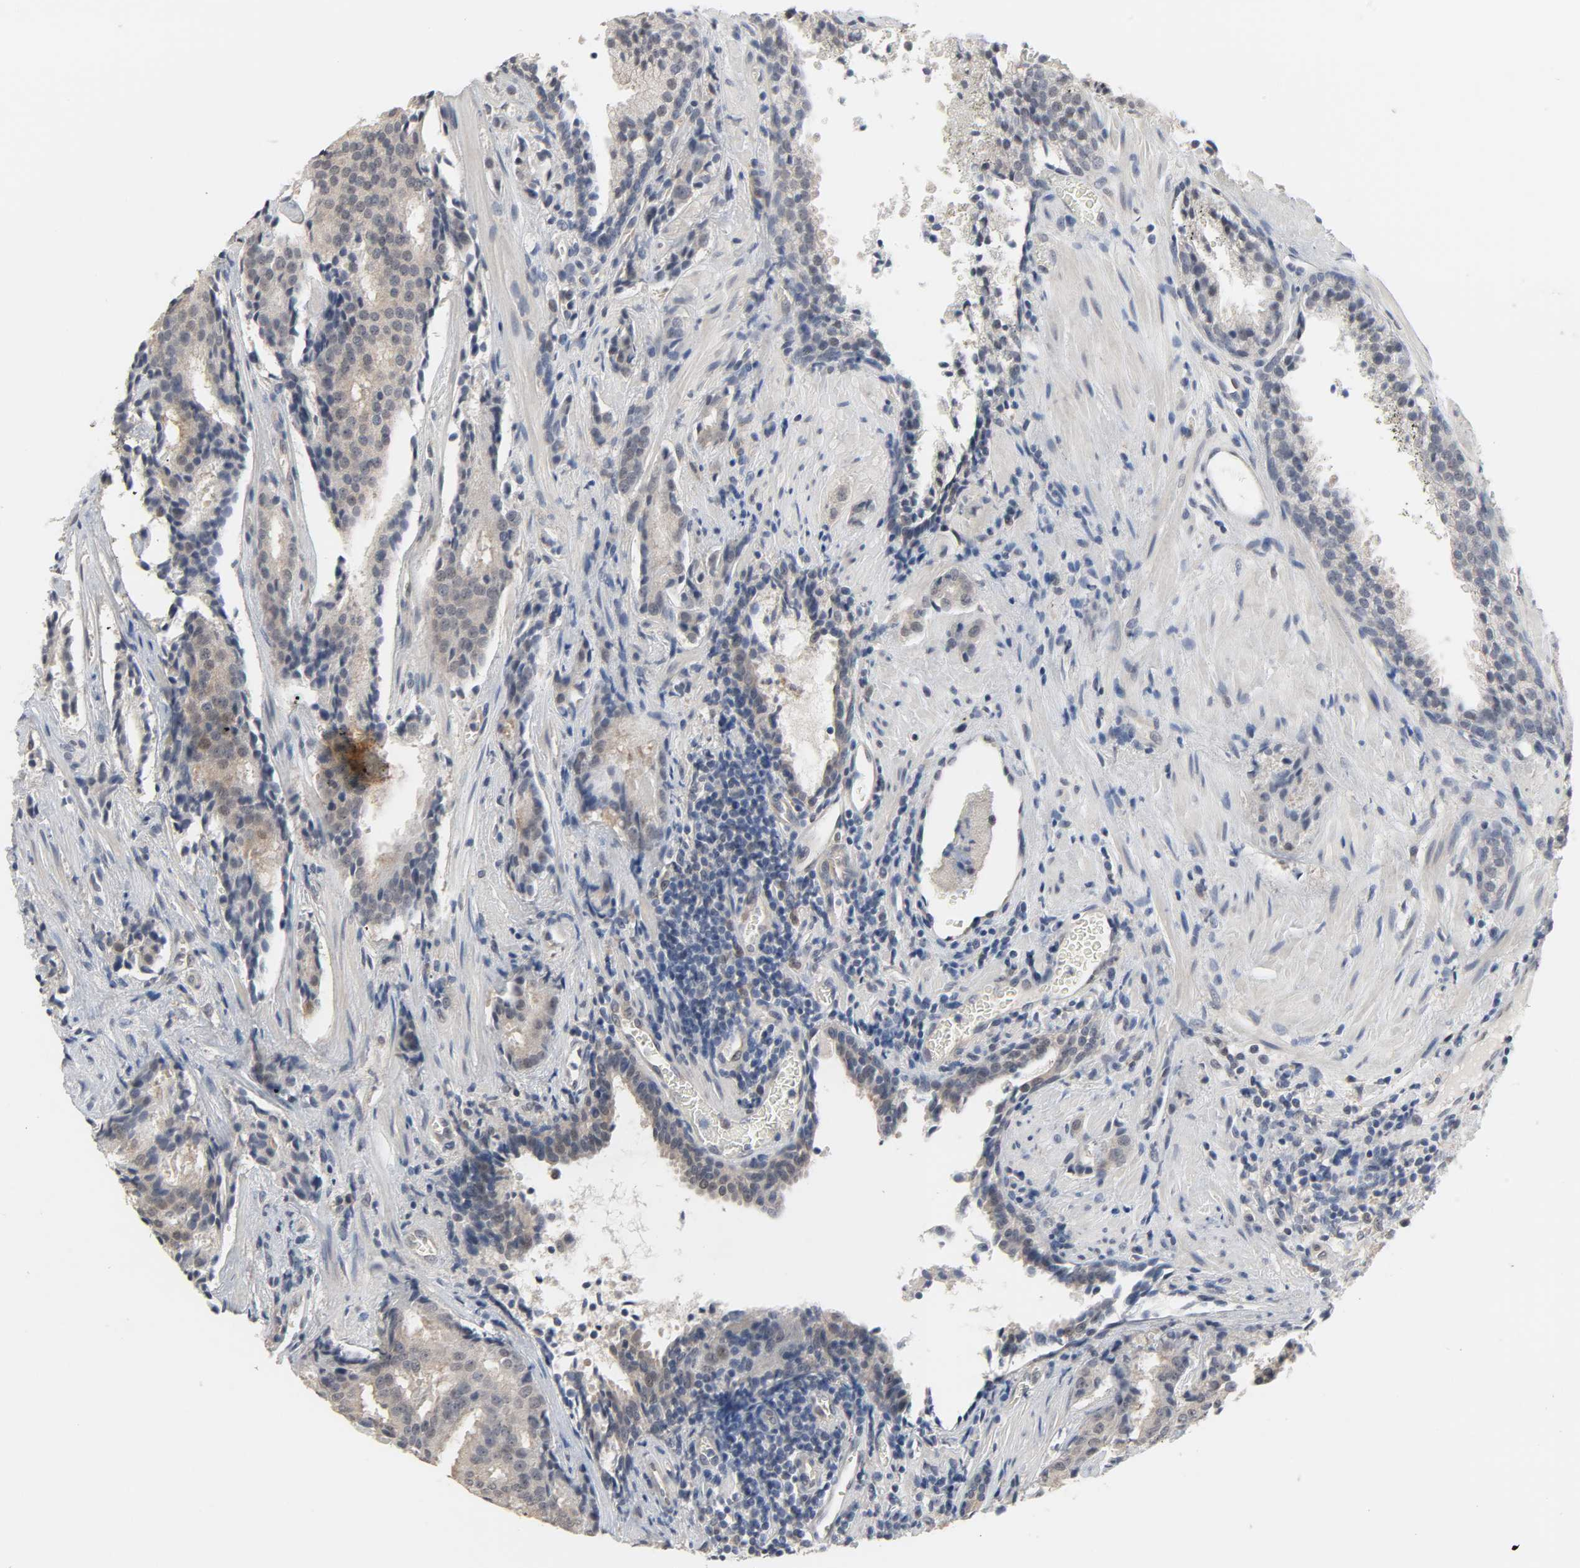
{"staining": {"intensity": "weak", "quantity": "25%-75%", "location": "cytoplasmic/membranous"}, "tissue": "prostate cancer", "cell_type": "Tumor cells", "image_type": "cancer", "snomed": [{"axis": "morphology", "description": "Adenocarcinoma, High grade"}, {"axis": "topography", "description": "Prostate"}], "caption": "Brown immunohistochemical staining in human prostate adenocarcinoma (high-grade) shows weak cytoplasmic/membranous expression in approximately 25%-75% of tumor cells.", "gene": "ACSS2", "patient": {"sex": "male", "age": 58}}